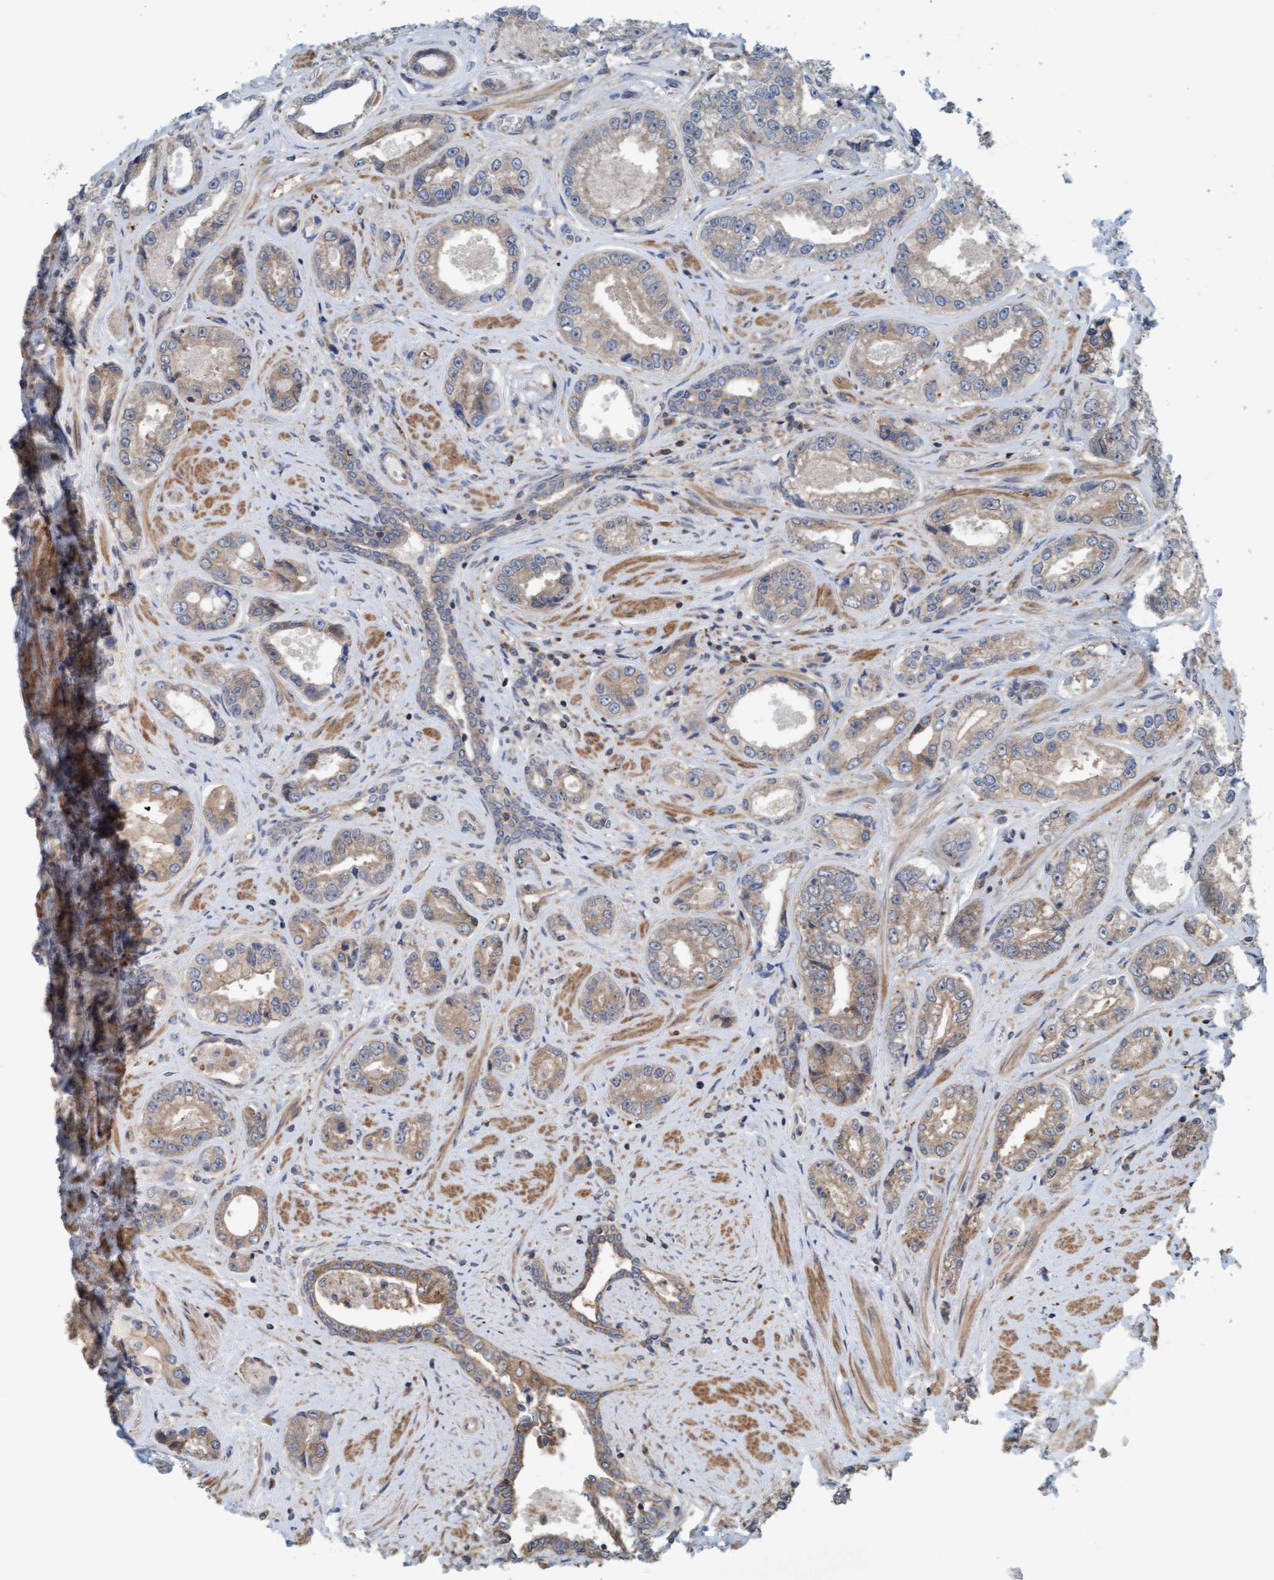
{"staining": {"intensity": "weak", "quantity": "25%-75%", "location": "cytoplasmic/membranous"}, "tissue": "prostate cancer", "cell_type": "Tumor cells", "image_type": "cancer", "snomed": [{"axis": "morphology", "description": "Adenocarcinoma, High grade"}, {"axis": "topography", "description": "Prostate"}], "caption": "Adenocarcinoma (high-grade) (prostate) stained with a brown dye exhibits weak cytoplasmic/membranous positive expression in approximately 25%-75% of tumor cells.", "gene": "UBAP1", "patient": {"sex": "male", "age": 61}}